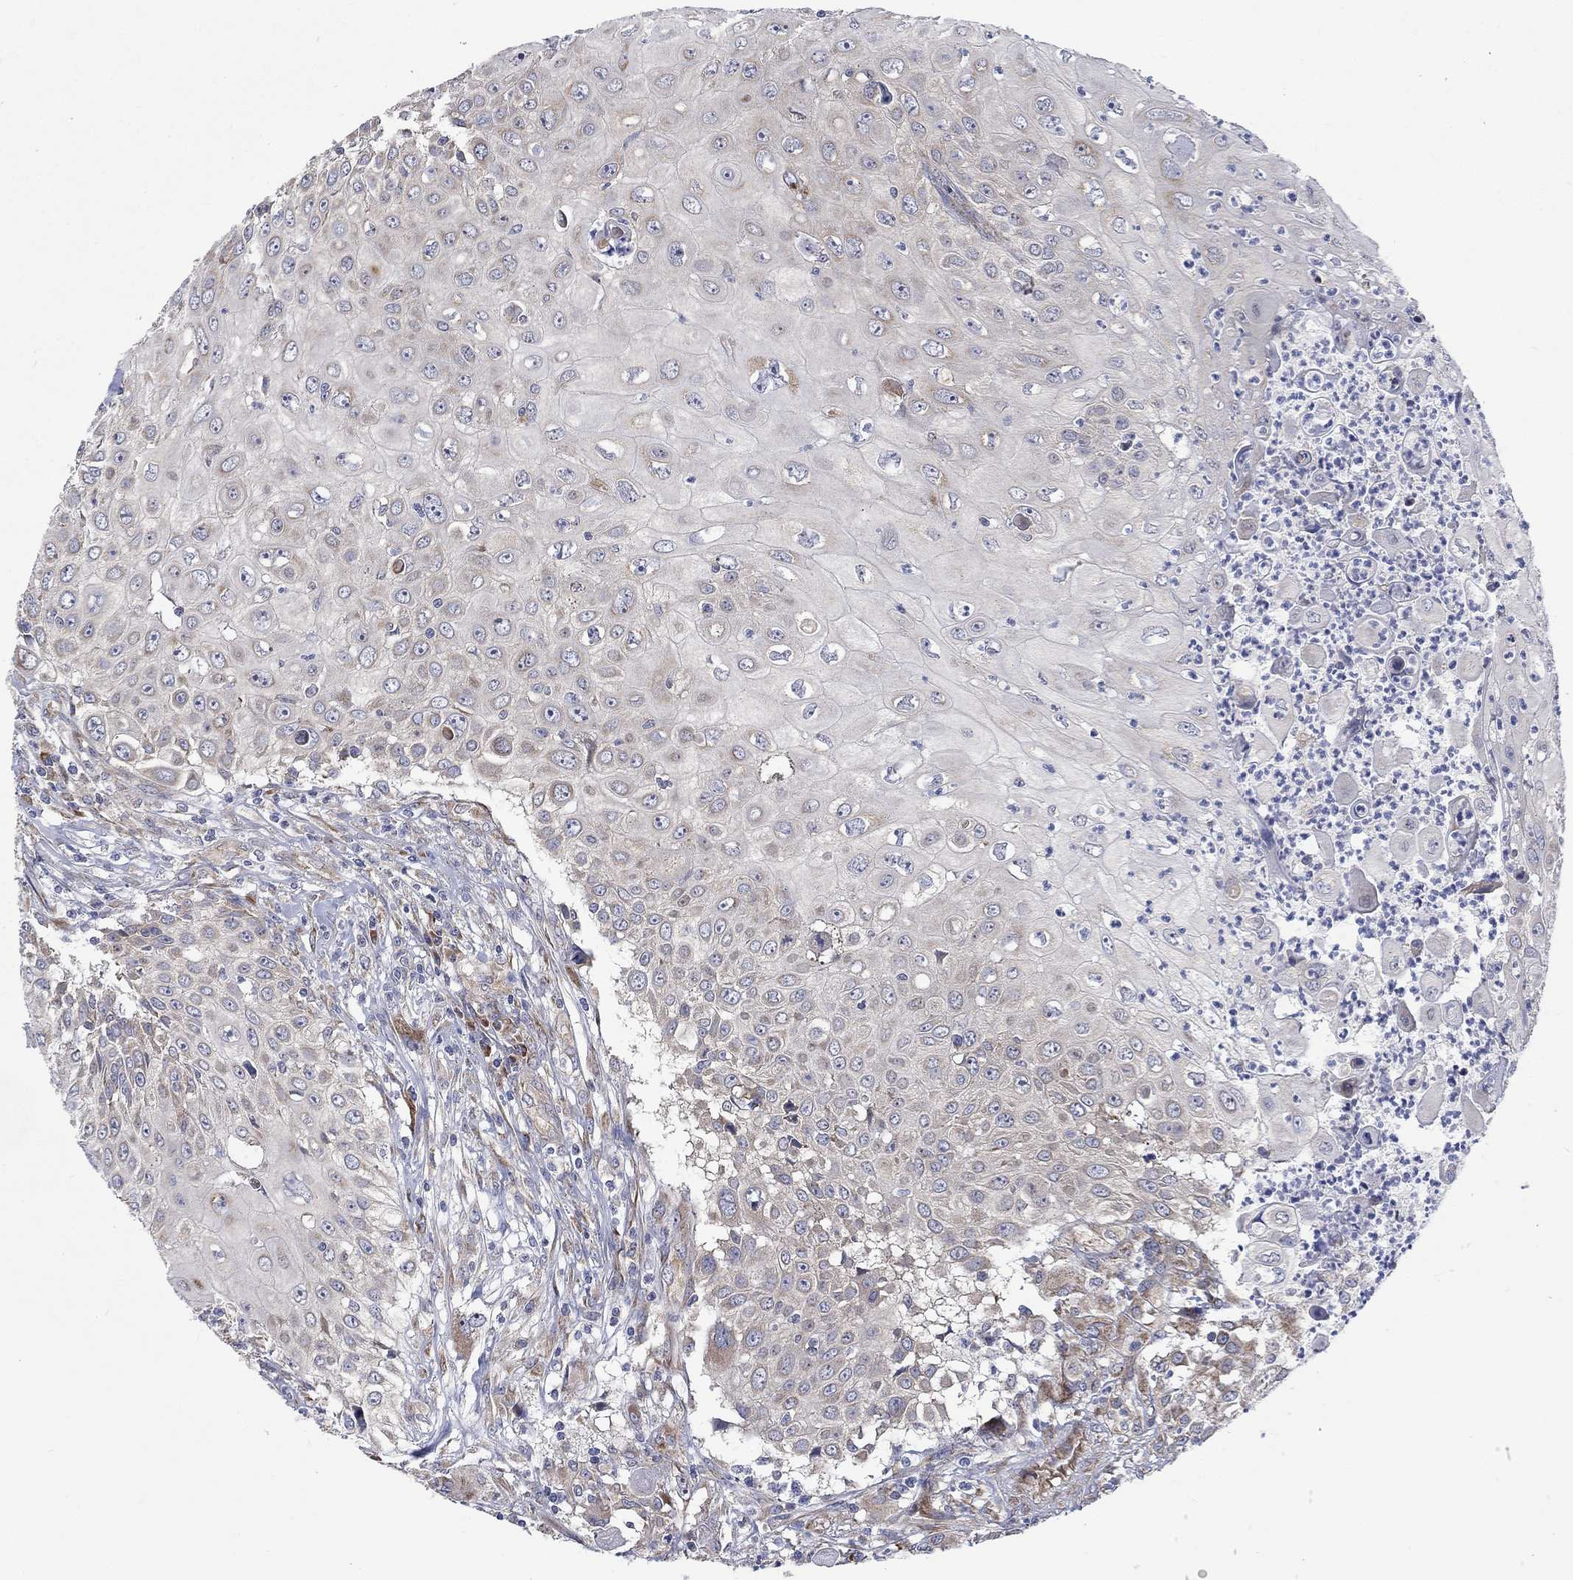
{"staining": {"intensity": "weak", "quantity": "<25%", "location": "cytoplasmic/membranous"}, "tissue": "urothelial cancer", "cell_type": "Tumor cells", "image_type": "cancer", "snomed": [{"axis": "morphology", "description": "Urothelial carcinoma, High grade"}, {"axis": "topography", "description": "Urinary bladder"}], "caption": "Immunohistochemistry histopathology image of human high-grade urothelial carcinoma stained for a protein (brown), which exhibits no expression in tumor cells.", "gene": "RPLP0", "patient": {"sex": "female", "age": 79}}